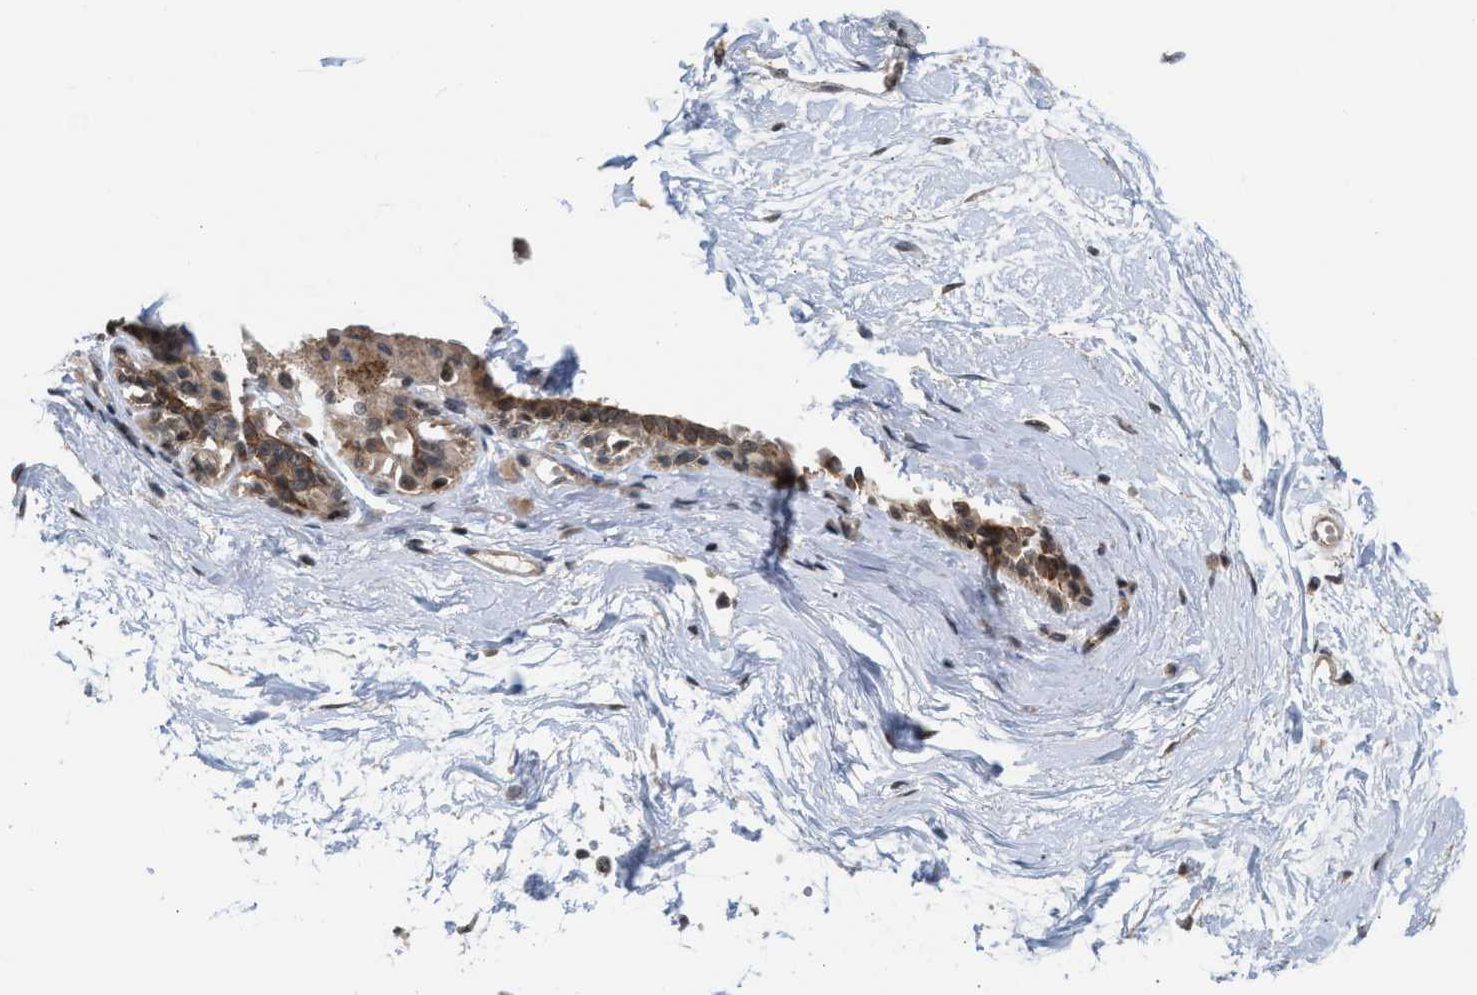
{"staining": {"intensity": "moderate", "quantity": ">75%", "location": "cytoplasmic/membranous,nuclear"}, "tissue": "breast", "cell_type": "Glandular cells", "image_type": "normal", "snomed": [{"axis": "morphology", "description": "Normal tissue, NOS"}, {"axis": "topography", "description": "Breast"}], "caption": "Immunohistochemistry image of benign breast stained for a protein (brown), which shows medium levels of moderate cytoplasmic/membranous,nuclear positivity in about >75% of glandular cells.", "gene": "C9orf78", "patient": {"sex": "female", "age": 45}}